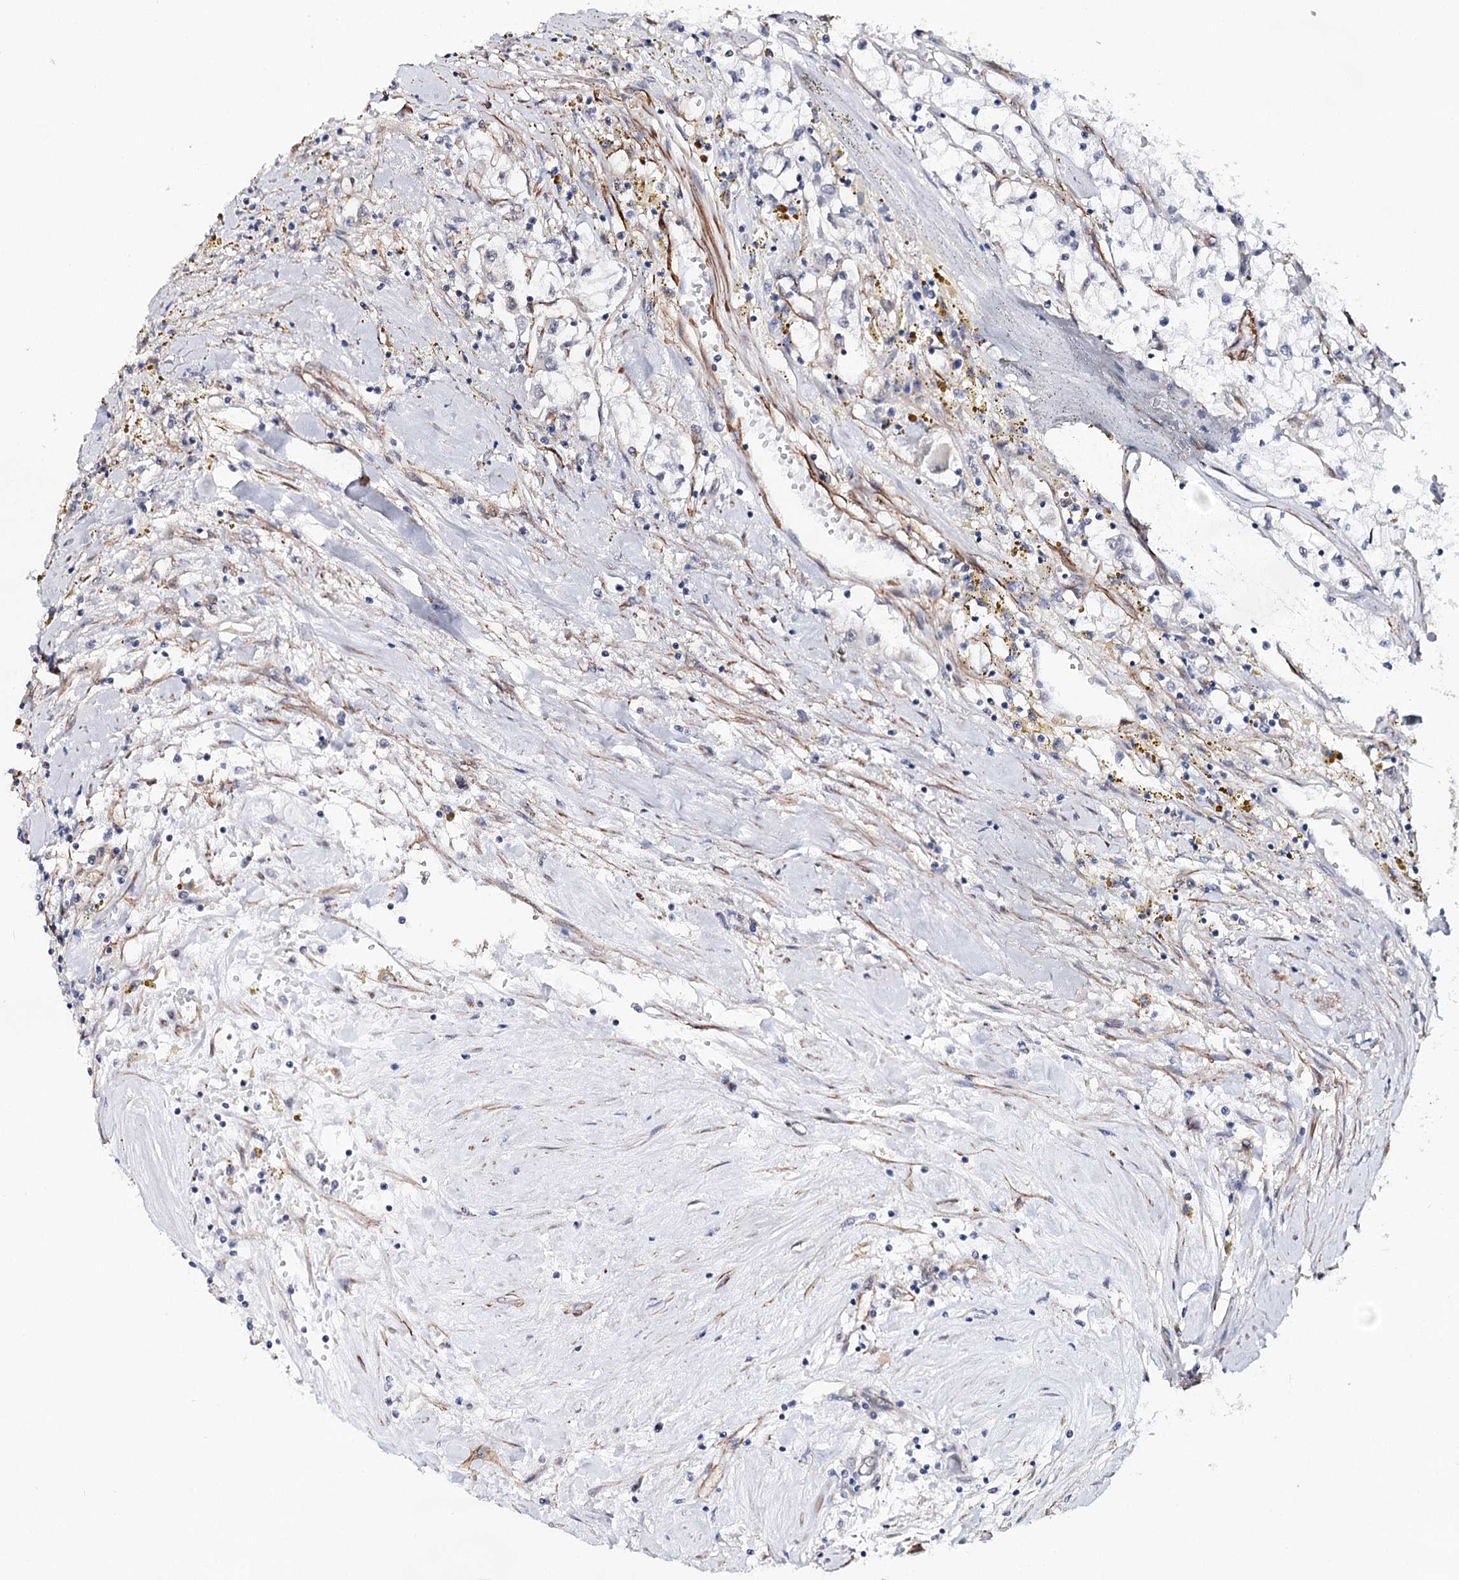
{"staining": {"intensity": "negative", "quantity": "none", "location": "none"}, "tissue": "renal cancer", "cell_type": "Tumor cells", "image_type": "cancer", "snomed": [{"axis": "morphology", "description": "Adenocarcinoma, NOS"}, {"axis": "topography", "description": "Kidney"}], "caption": "Tumor cells are negative for protein expression in human adenocarcinoma (renal). (DAB IHC with hematoxylin counter stain).", "gene": "PPP2R5B", "patient": {"sex": "male", "age": 56}}